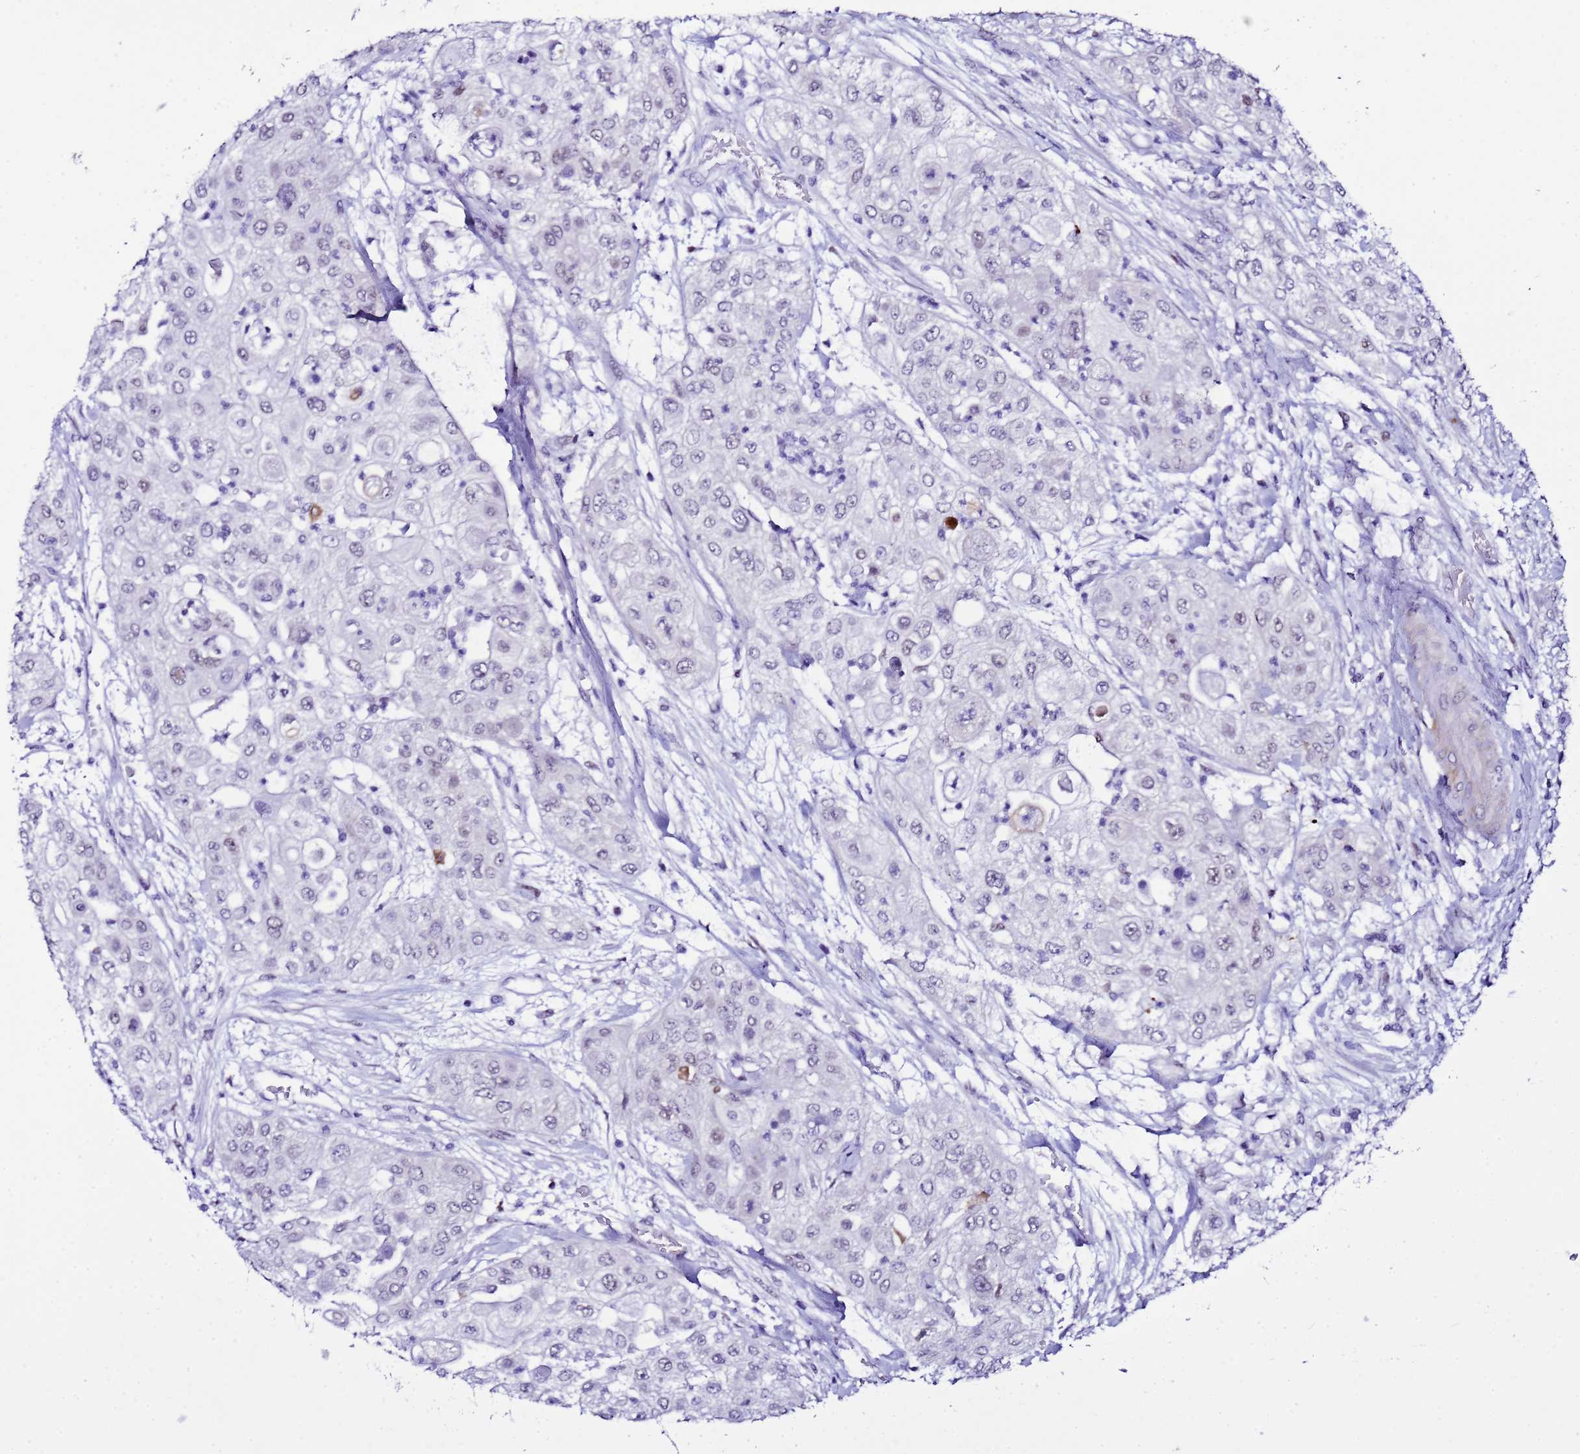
{"staining": {"intensity": "negative", "quantity": "none", "location": "none"}, "tissue": "urothelial cancer", "cell_type": "Tumor cells", "image_type": "cancer", "snomed": [{"axis": "morphology", "description": "Urothelial carcinoma, High grade"}, {"axis": "topography", "description": "Urinary bladder"}], "caption": "IHC image of human urothelial cancer stained for a protein (brown), which demonstrates no staining in tumor cells.", "gene": "BCL7A", "patient": {"sex": "female", "age": 79}}